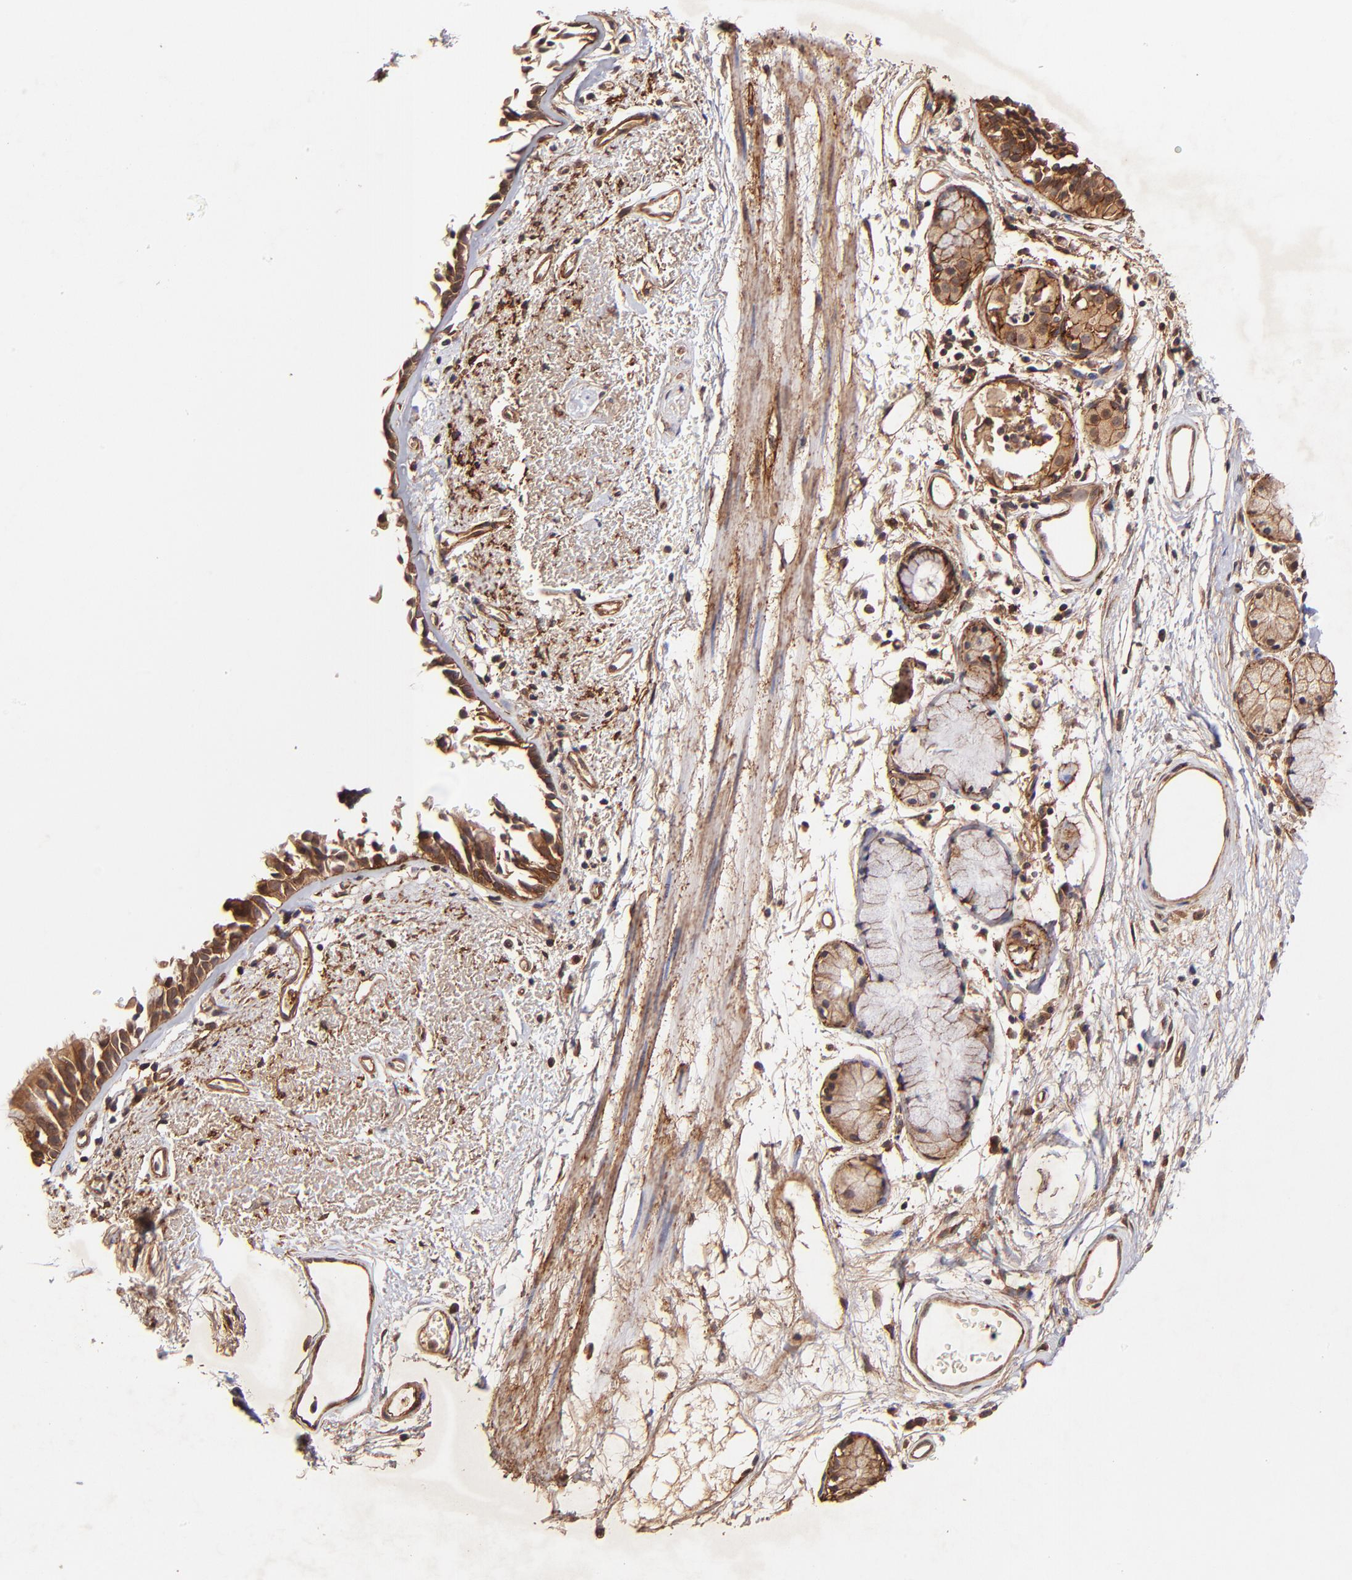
{"staining": {"intensity": "strong", "quantity": ">75%", "location": "cytoplasmic/membranous"}, "tissue": "bronchus", "cell_type": "Respiratory epithelial cells", "image_type": "normal", "snomed": [{"axis": "morphology", "description": "Normal tissue, NOS"}, {"axis": "morphology", "description": "Adenocarcinoma, NOS"}, {"axis": "topography", "description": "Bronchus"}, {"axis": "topography", "description": "Lung"}], "caption": "Immunohistochemistry of normal bronchus shows high levels of strong cytoplasmic/membranous expression in about >75% of respiratory epithelial cells.", "gene": "ITGB1", "patient": {"sex": "male", "age": 71}}